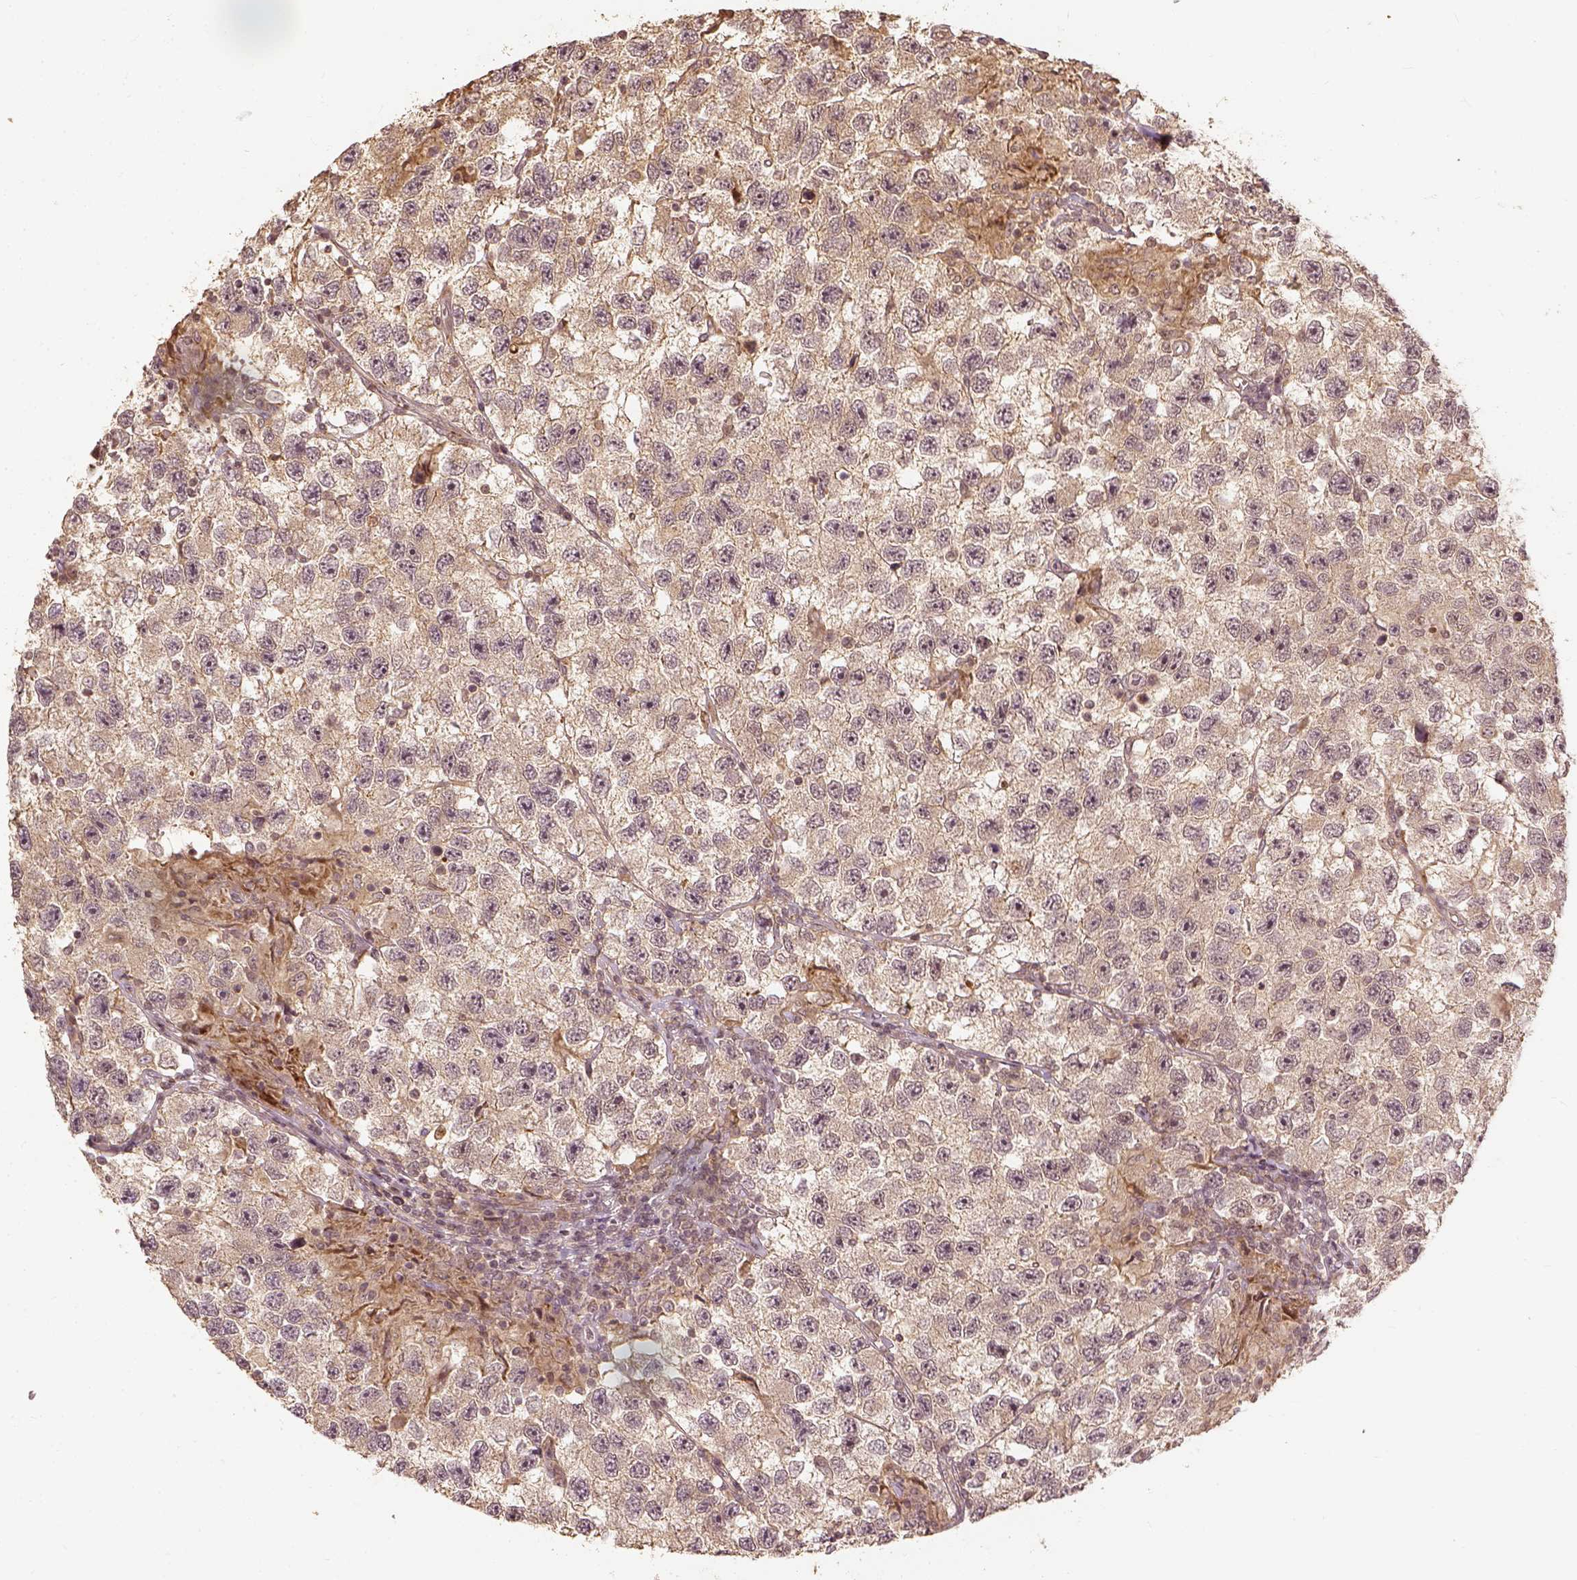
{"staining": {"intensity": "weak", "quantity": ">75%", "location": "cytoplasmic/membranous"}, "tissue": "testis cancer", "cell_type": "Tumor cells", "image_type": "cancer", "snomed": [{"axis": "morphology", "description": "Seminoma, NOS"}, {"axis": "topography", "description": "Testis"}], "caption": "Tumor cells display weak cytoplasmic/membranous staining in about >75% of cells in testis seminoma. The staining was performed using DAB, with brown indicating positive protein expression. Nuclei are stained blue with hematoxylin.", "gene": "VEGFA", "patient": {"sex": "male", "age": 26}}